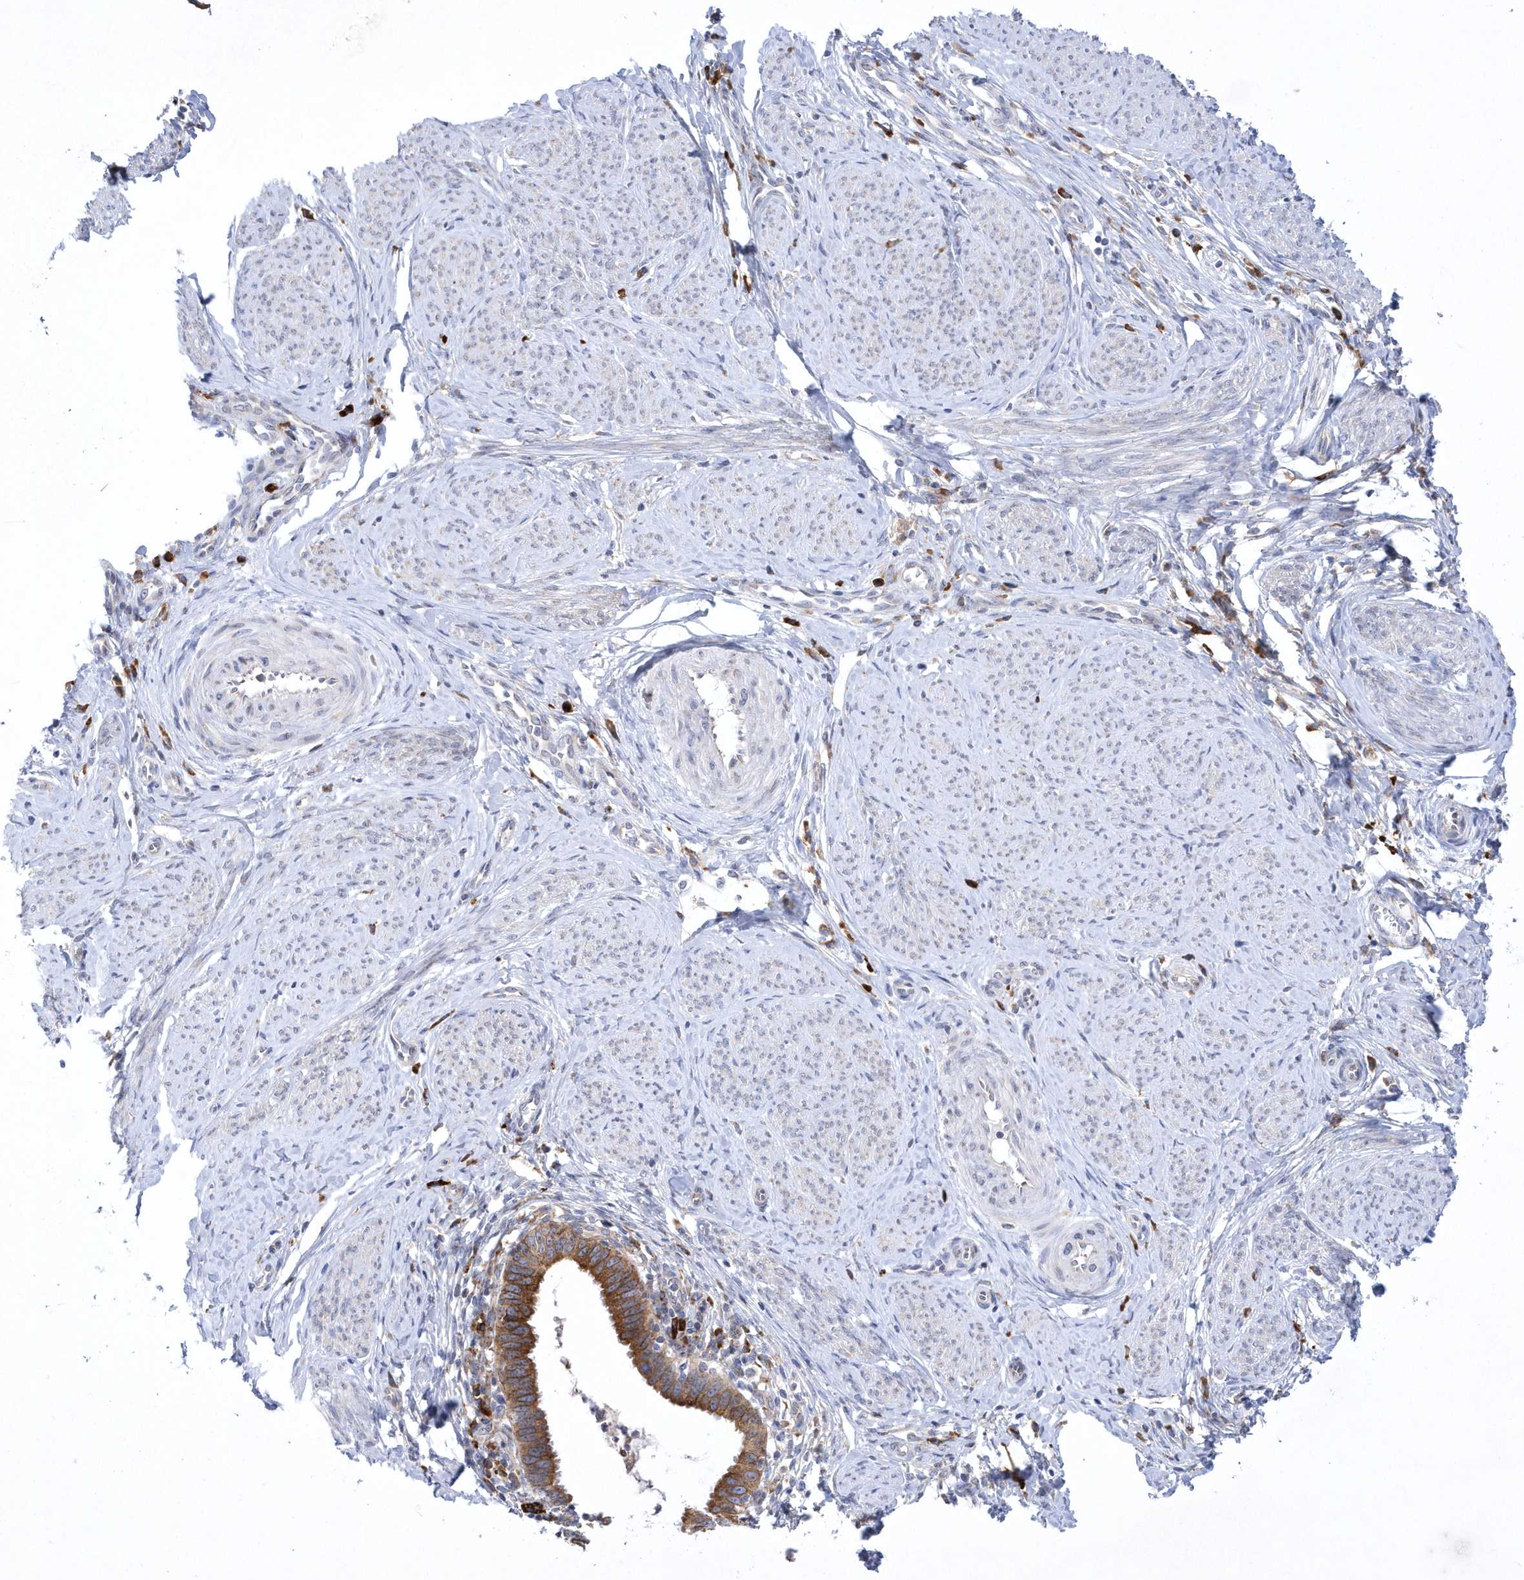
{"staining": {"intensity": "moderate", "quantity": ">75%", "location": "cytoplasmic/membranous"}, "tissue": "cervical cancer", "cell_type": "Tumor cells", "image_type": "cancer", "snomed": [{"axis": "morphology", "description": "Adenocarcinoma, NOS"}, {"axis": "topography", "description": "Cervix"}], "caption": "The image displays a brown stain indicating the presence of a protein in the cytoplasmic/membranous of tumor cells in cervical adenocarcinoma.", "gene": "MED31", "patient": {"sex": "female", "age": 36}}